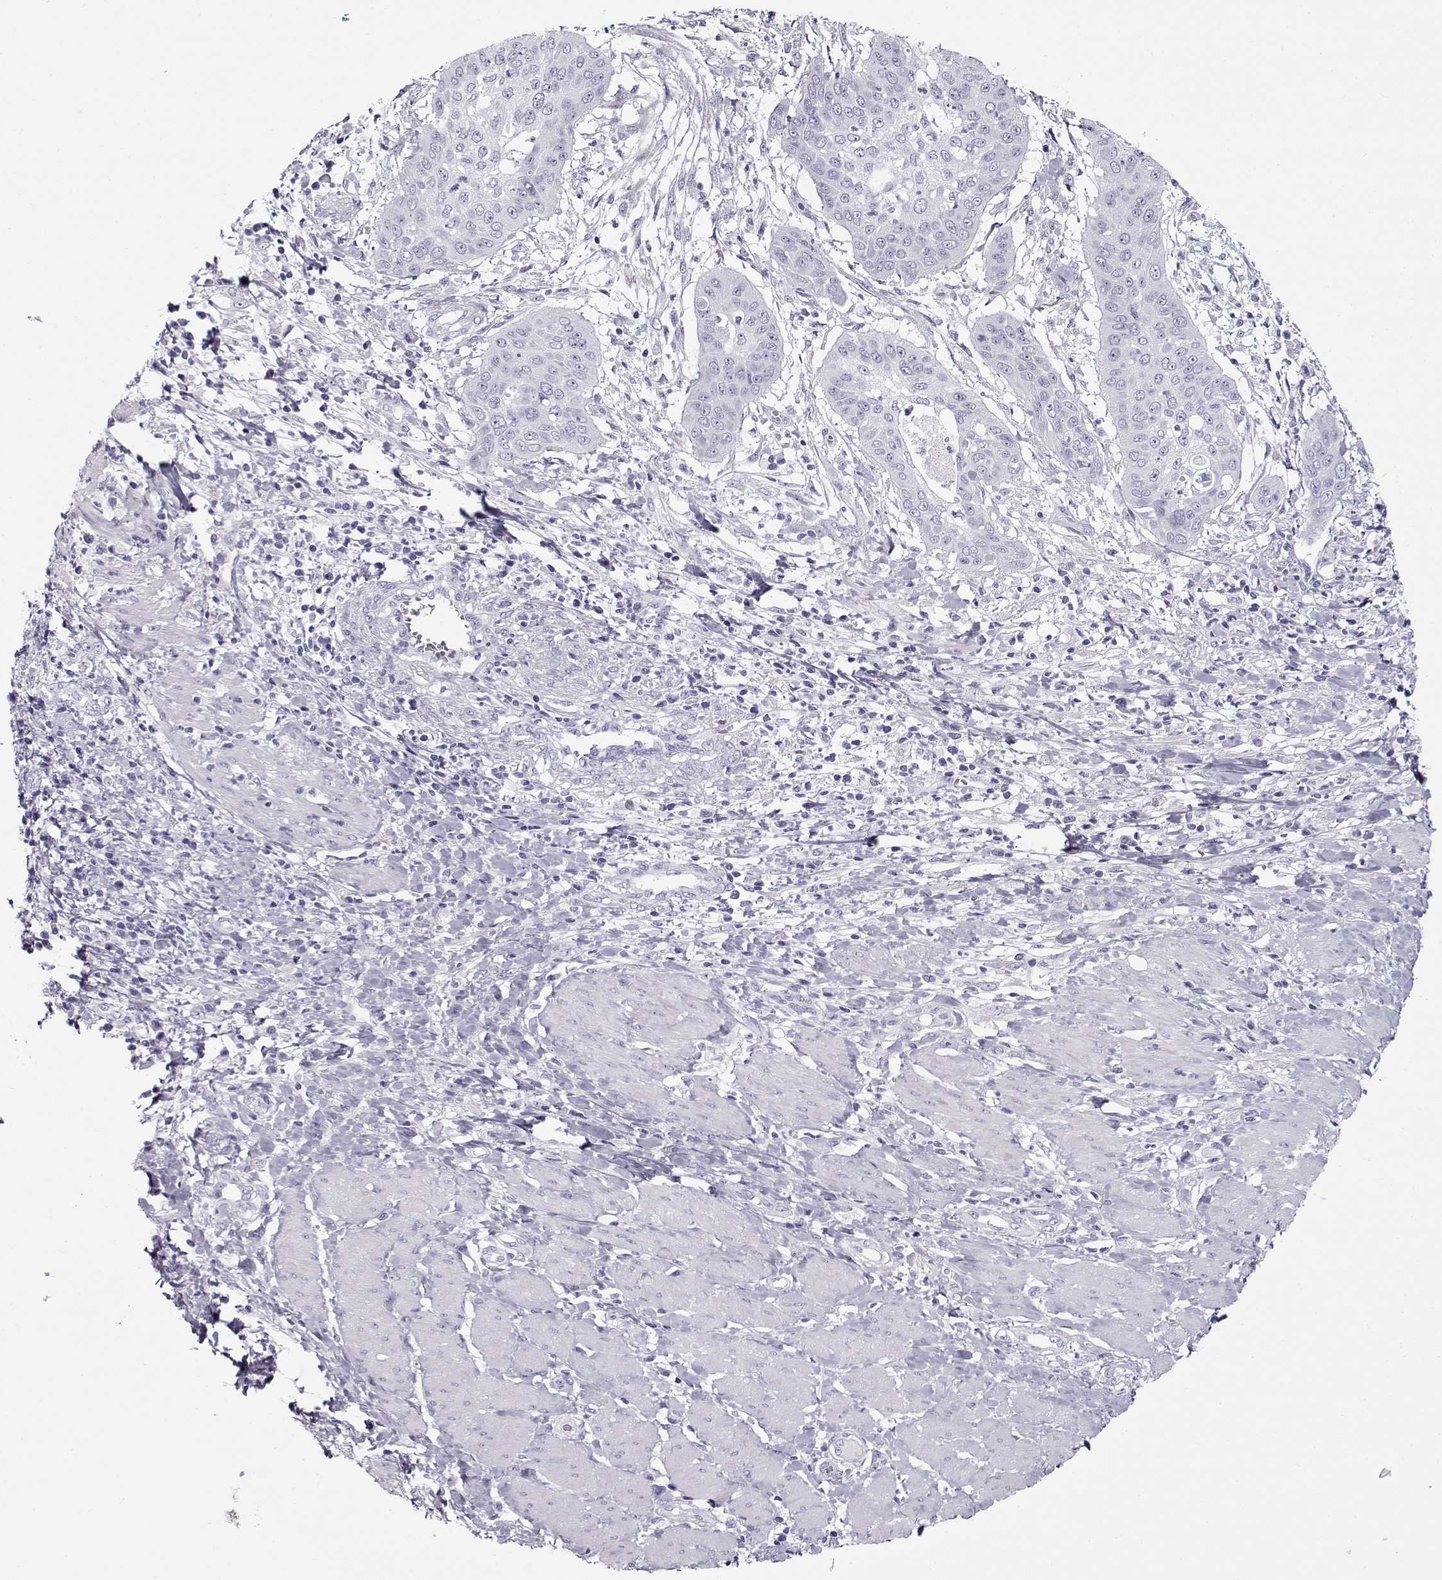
{"staining": {"intensity": "negative", "quantity": "none", "location": "none"}, "tissue": "cervical cancer", "cell_type": "Tumor cells", "image_type": "cancer", "snomed": [{"axis": "morphology", "description": "Squamous cell carcinoma, NOS"}, {"axis": "topography", "description": "Cervix"}], "caption": "An IHC image of cervical cancer (squamous cell carcinoma) is shown. There is no staining in tumor cells of cervical cancer (squamous cell carcinoma).", "gene": "GAGE2A", "patient": {"sex": "female", "age": 39}}